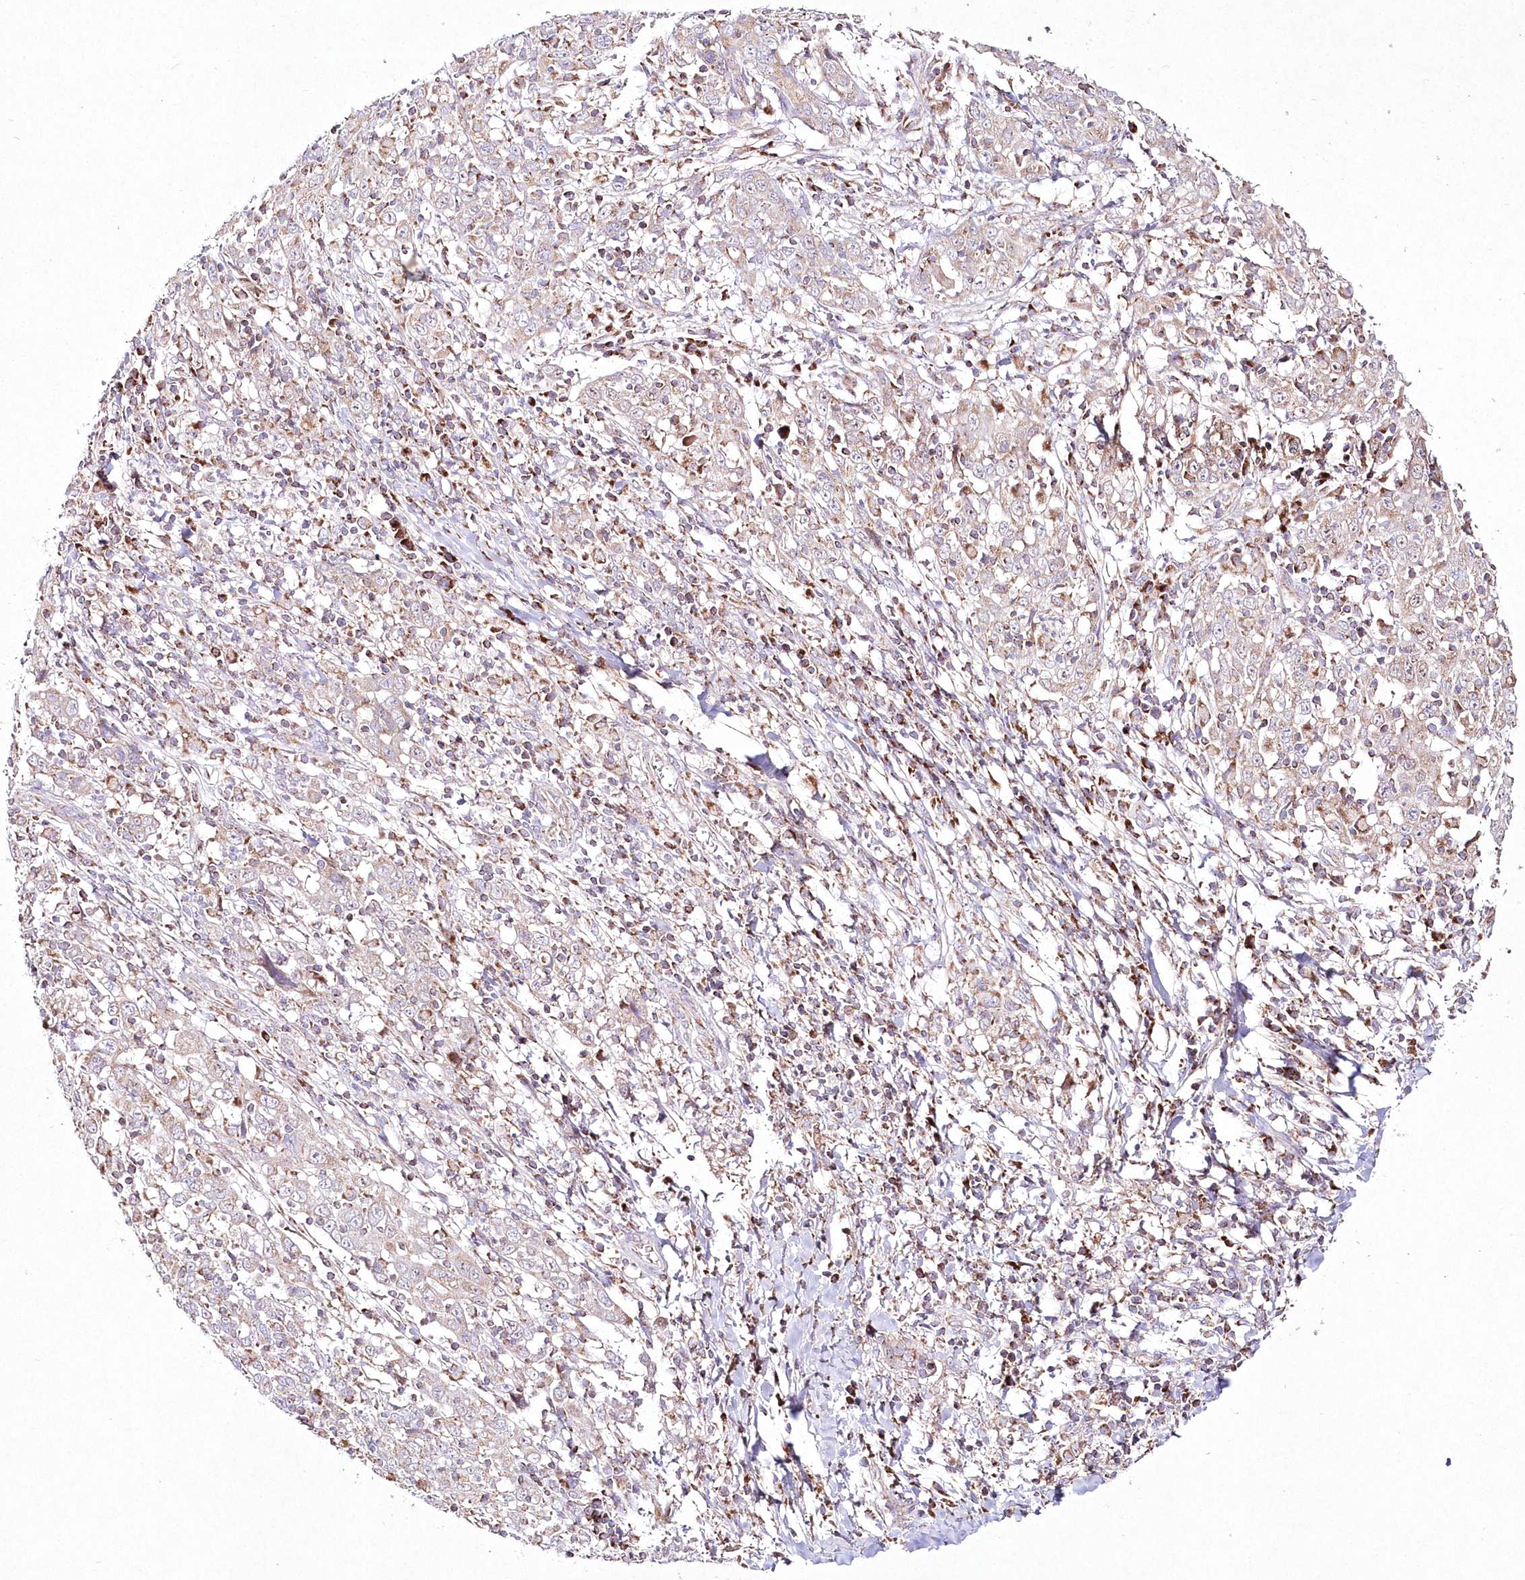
{"staining": {"intensity": "weak", "quantity": "<25%", "location": "cytoplasmic/membranous"}, "tissue": "cervical cancer", "cell_type": "Tumor cells", "image_type": "cancer", "snomed": [{"axis": "morphology", "description": "Squamous cell carcinoma, NOS"}, {"axis": "topography", "description": "Cervix"}], "caption": "Cervical squamous cell carcinoma was stained to show a protein in brown. There is no significant expression in tumor cells. (DAB immunohistochemistry with hematoxylin counter stain).", "gene": "DNA2", "patient": {"sex": "female", "age": 46}}